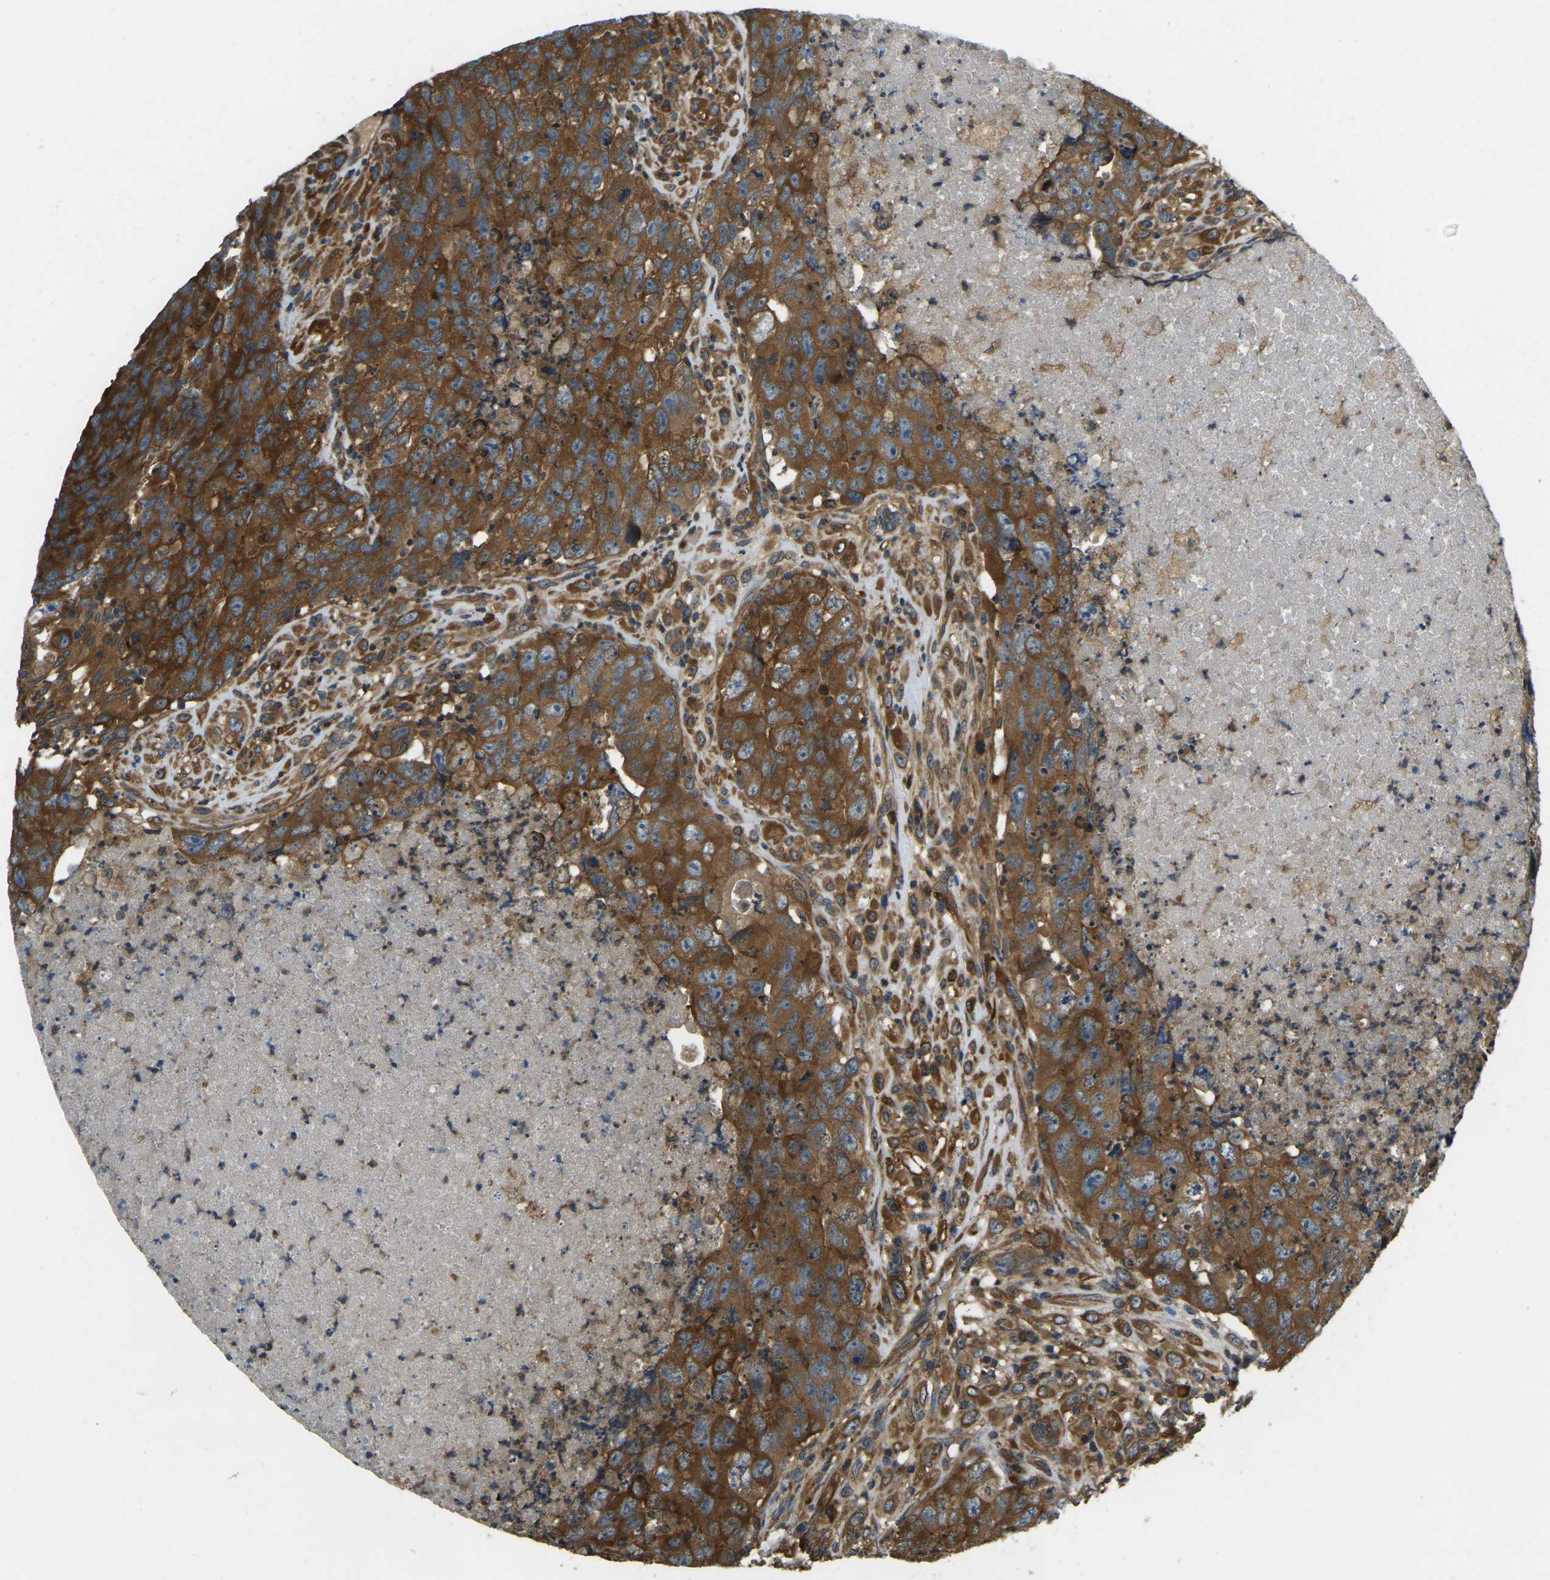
{"staining": {"intensity": "strong", "quantity": ">75%", "location": "cytoplasmic/membranous"}, "tissue": "testis cancer", "cell_type": "Tumor cells", "image_type": "cancer", "snomed": [{"axis": "morphology", "description": "Carcinoma, Embryonal, NOS"}, {"axis": "topography", "description": "Testis"}], "caption": "Embryonal carcinoma (testis) was stained to show a protein in brown. There is high levels of strong cytoplasmic/membranous staining in about >75% of tumor cells.", "gene": "ERGIC1", "patient": {"sex": "male", "age": 32}}